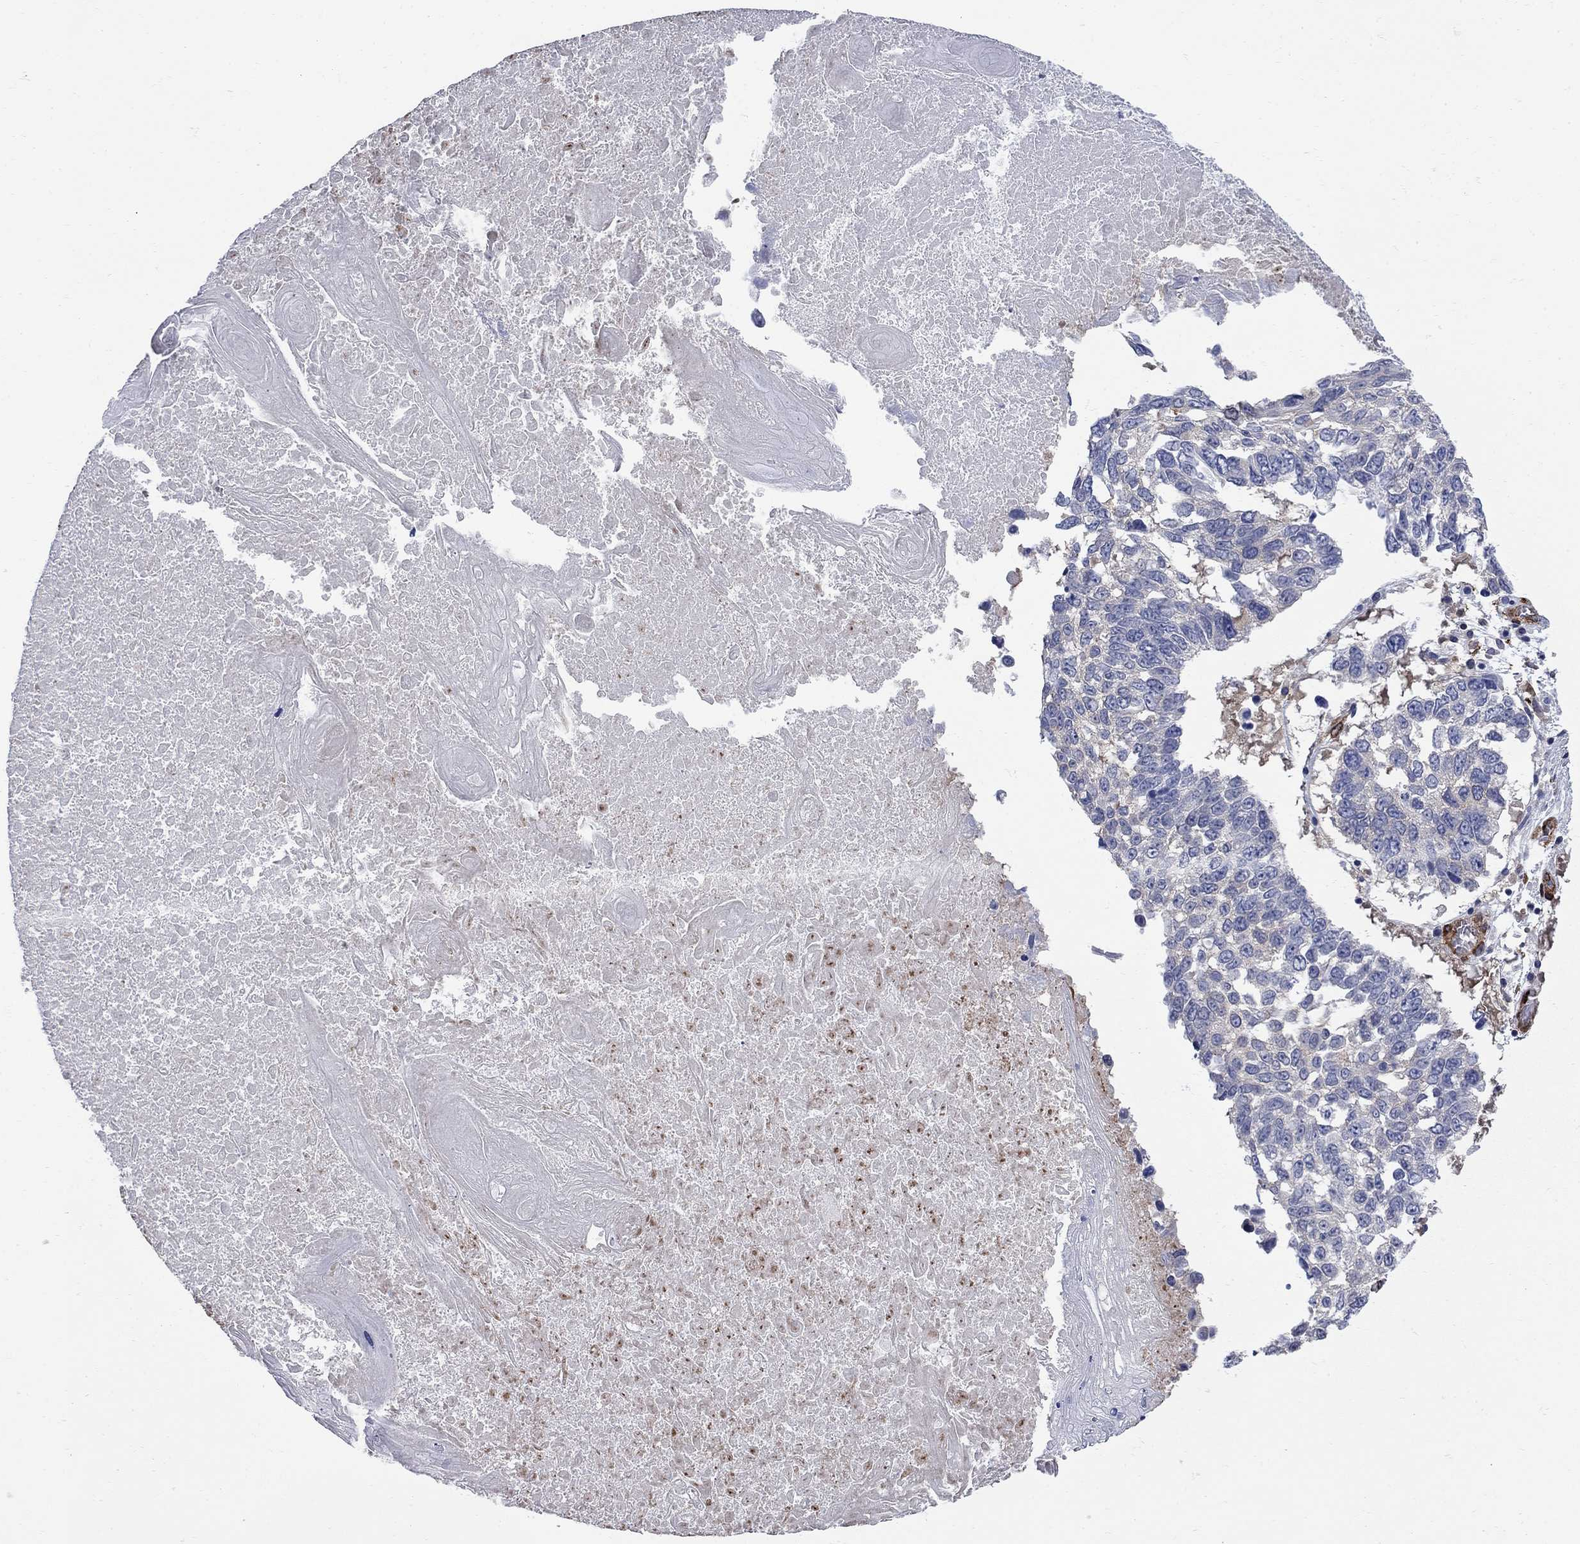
{"staining": {"intensity": "negative", "quantity": "none", "location": "none"}, "tissue": "lung cancer", "cell_type": "Tumor cells", "image_type": "cancer", "snomed": [{"axis": "morphology", "description": "Squamous cell carcinoma, NOS"}, {"axis": "topography", "description": "Lung"}], "caption": "The image shows no staining of tumor cells in squamous cell carcinoma (lung). Brightfield microscopy of immunohistochemistry (IHC) stained with DAB (brown) and hematoxylin (blue), captured at high magnification.", "gene": "SEPTIN8", "patient": {"sex": "male", "age": 82}}